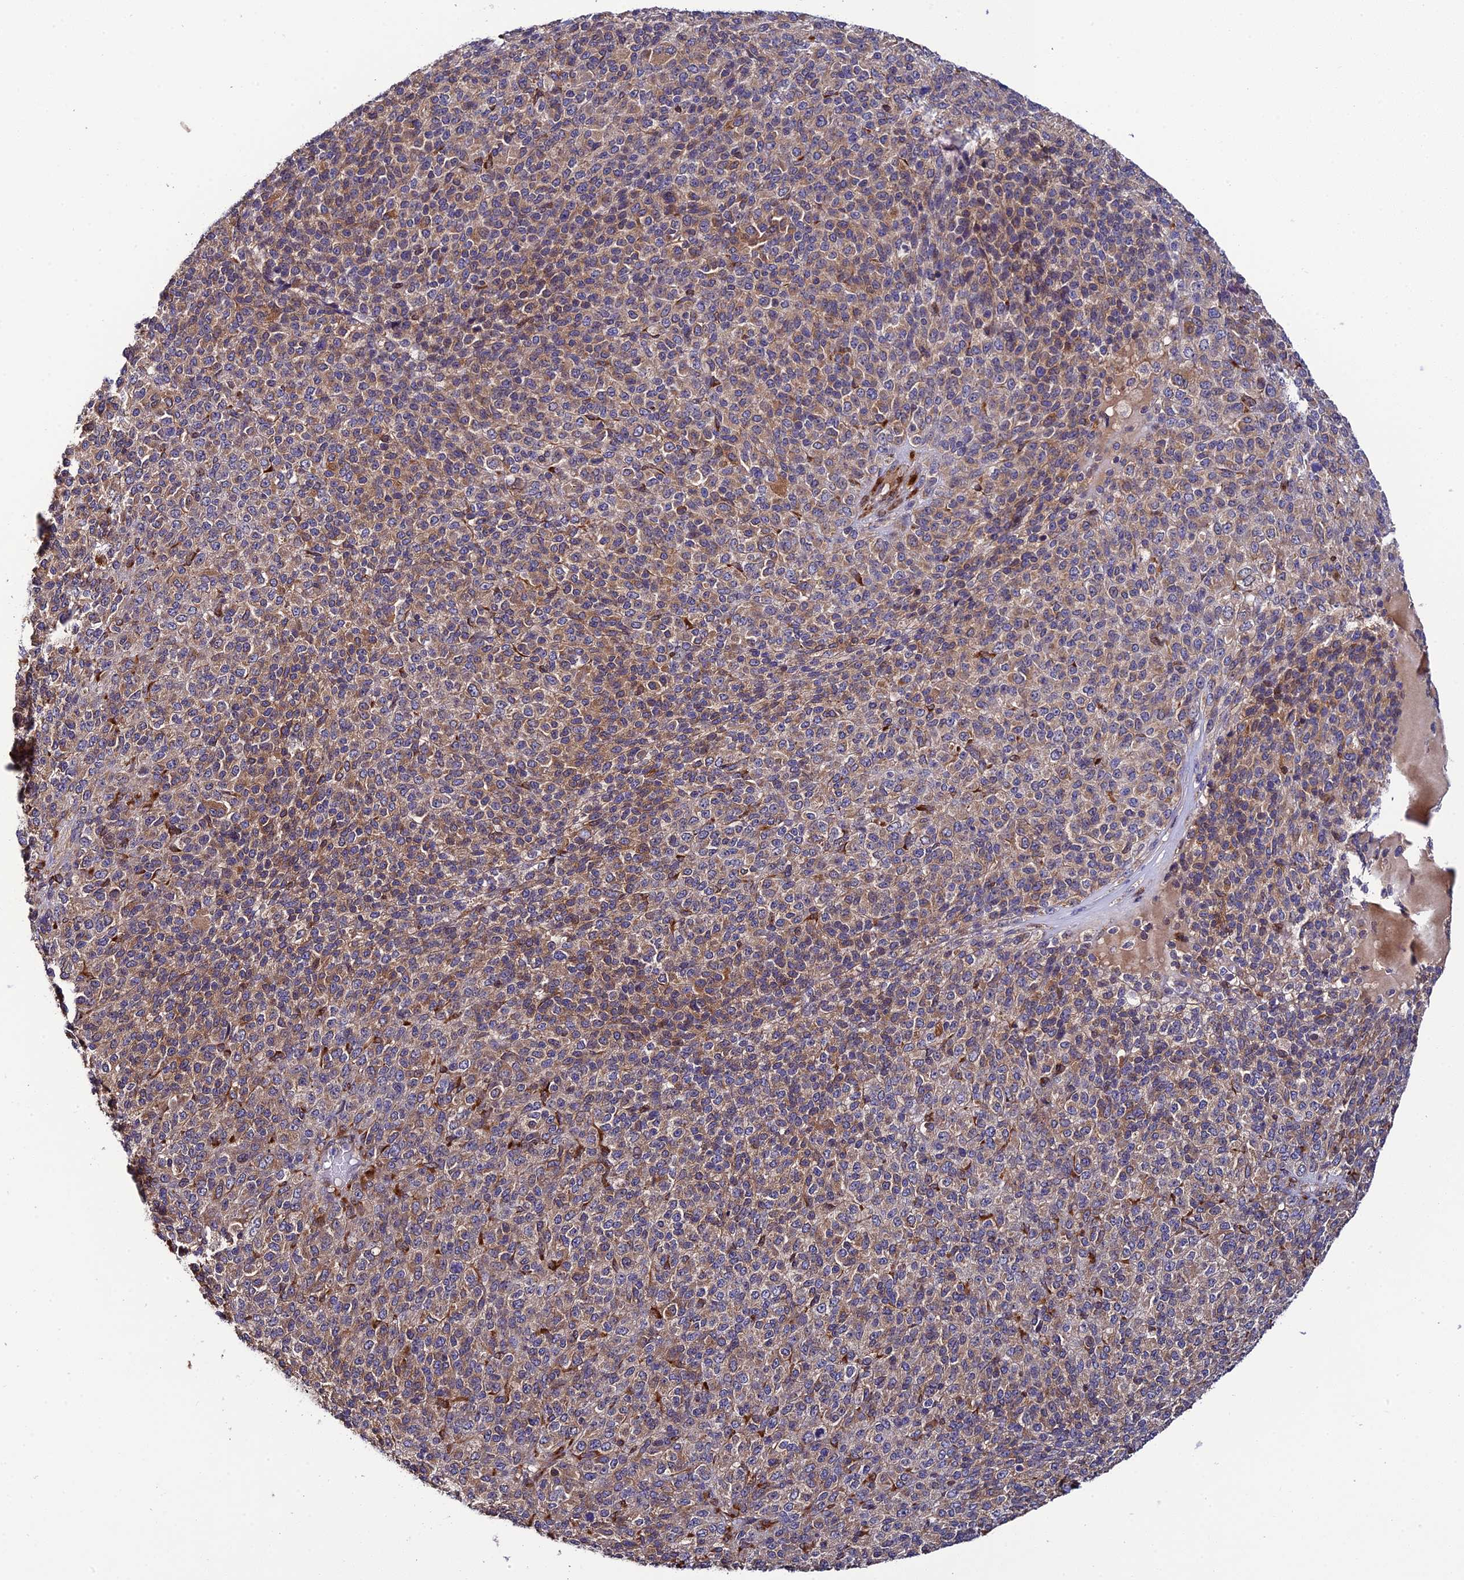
{"staining": {"intensity": "moderate", "quantity": "25%-75%", "location": "cytoplasmic/membranous"}, "tissue": "melanoma", "cell_type": "Tumor cells", "image_type": "cancer", "snomed": [{"axis": "morphology", "description": "Malignant melanoma, Metastatic site"}, {"axis": "topography", "description": "Brain"}], "caption": "About 25%-75% of tumor cells in human malignant melanoma (metastatic site) show moderate cytoplasmic/membranous protein staining as visualized by brown immunohistochemical staining.", "gene": "P3H3", "patient": {"sex": "female", "age": 56}}